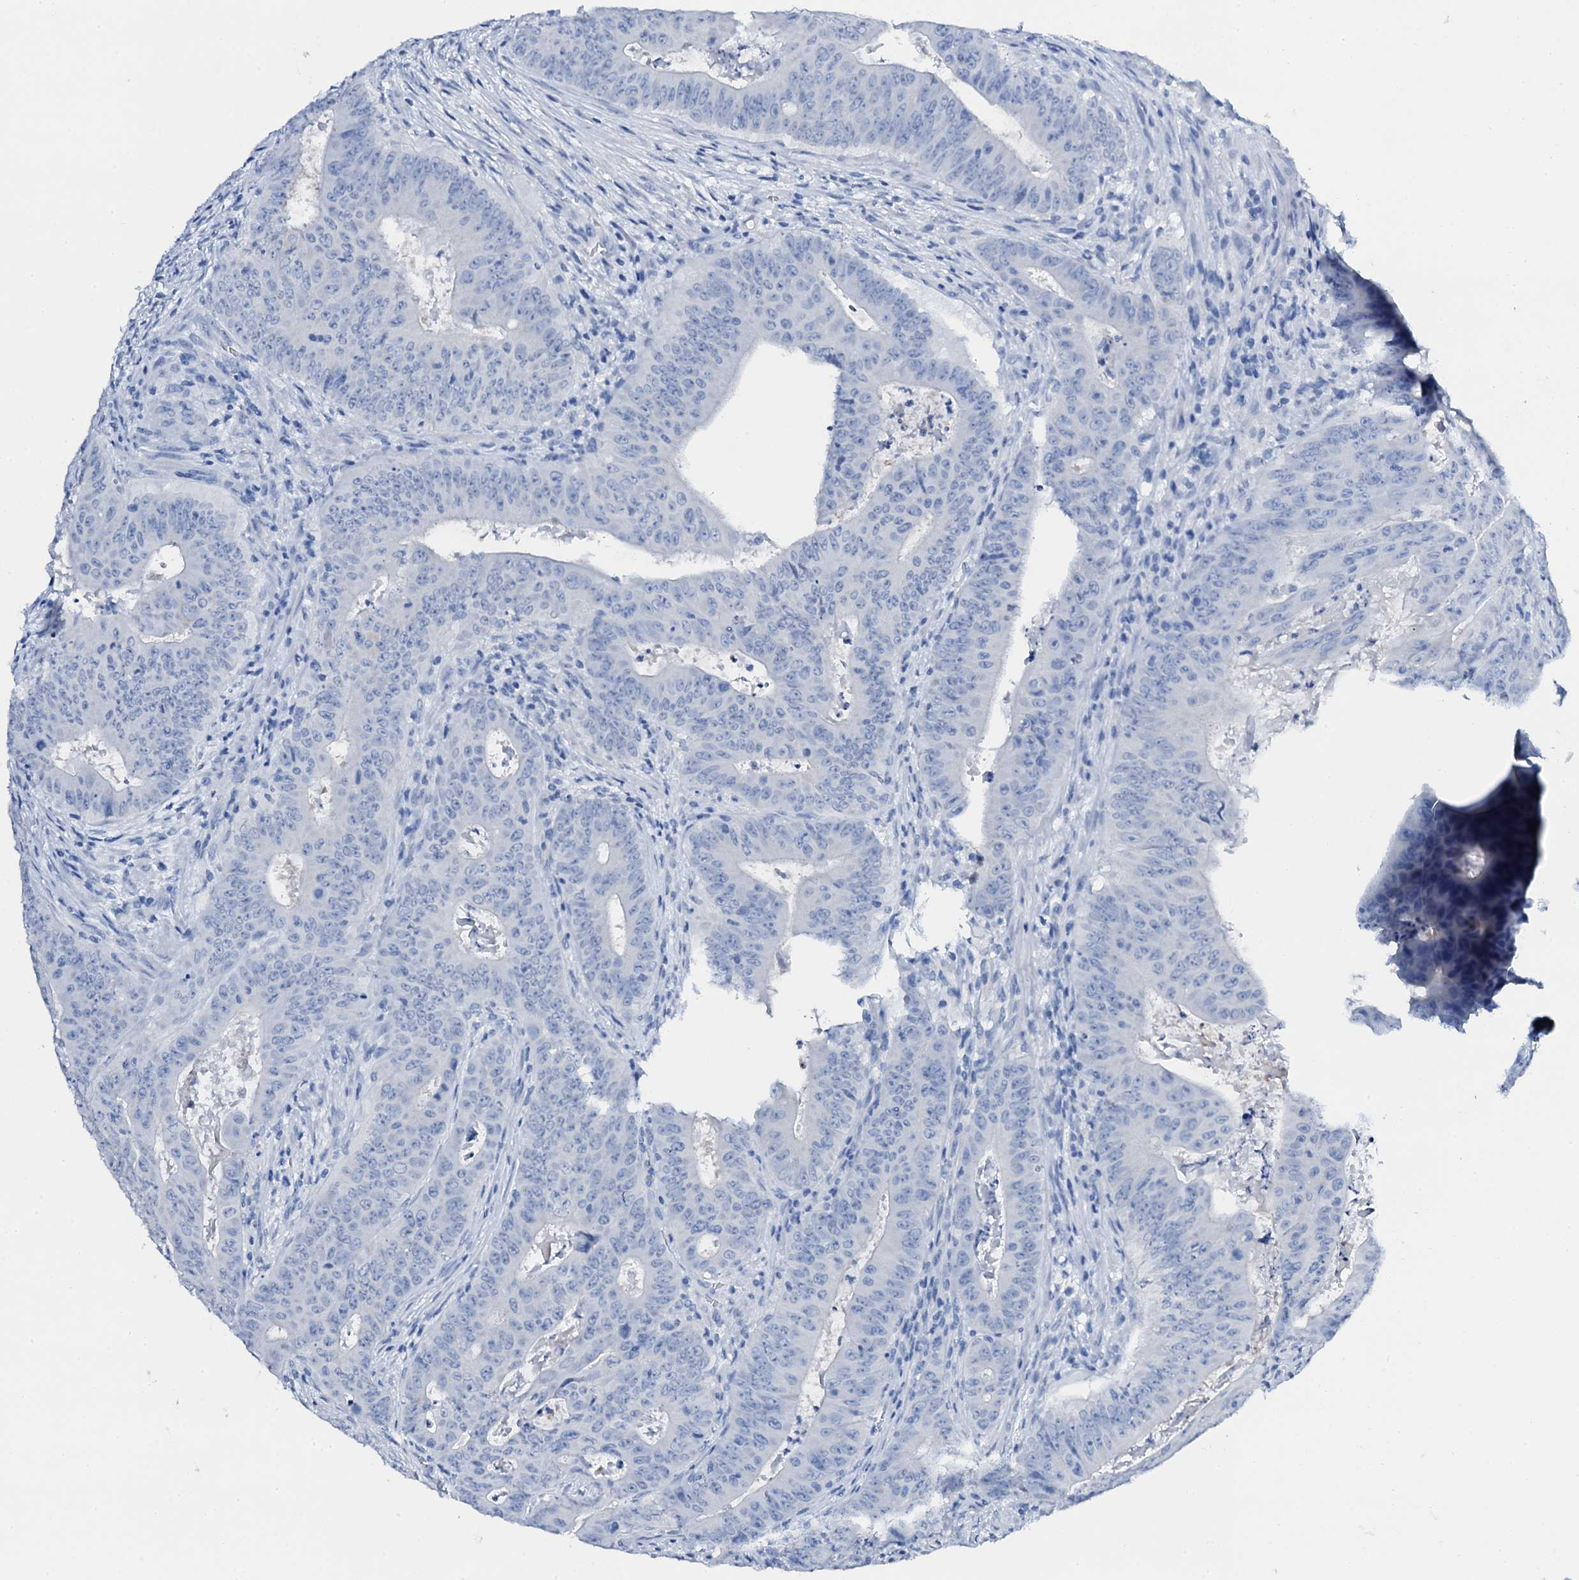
{"staining": {"intensity": "negative", "quantity": "none", "location": "none"}, "tissue": "colorectal cancer", "cell_type": "Tumor cells", "image_type": "cancer", "snomed": [{"axis": "morphology", "description": "Adenocarcinoma, NOS"}, {"axis": "topography", "description": "Rectum"}], "caption": "An IHC histopathology image of colorectal cancer is shown. There is no staining in tumor cells of colorectal cancer.", "gene": "PTH", "patient": {"sex": "female", "age": 75}}